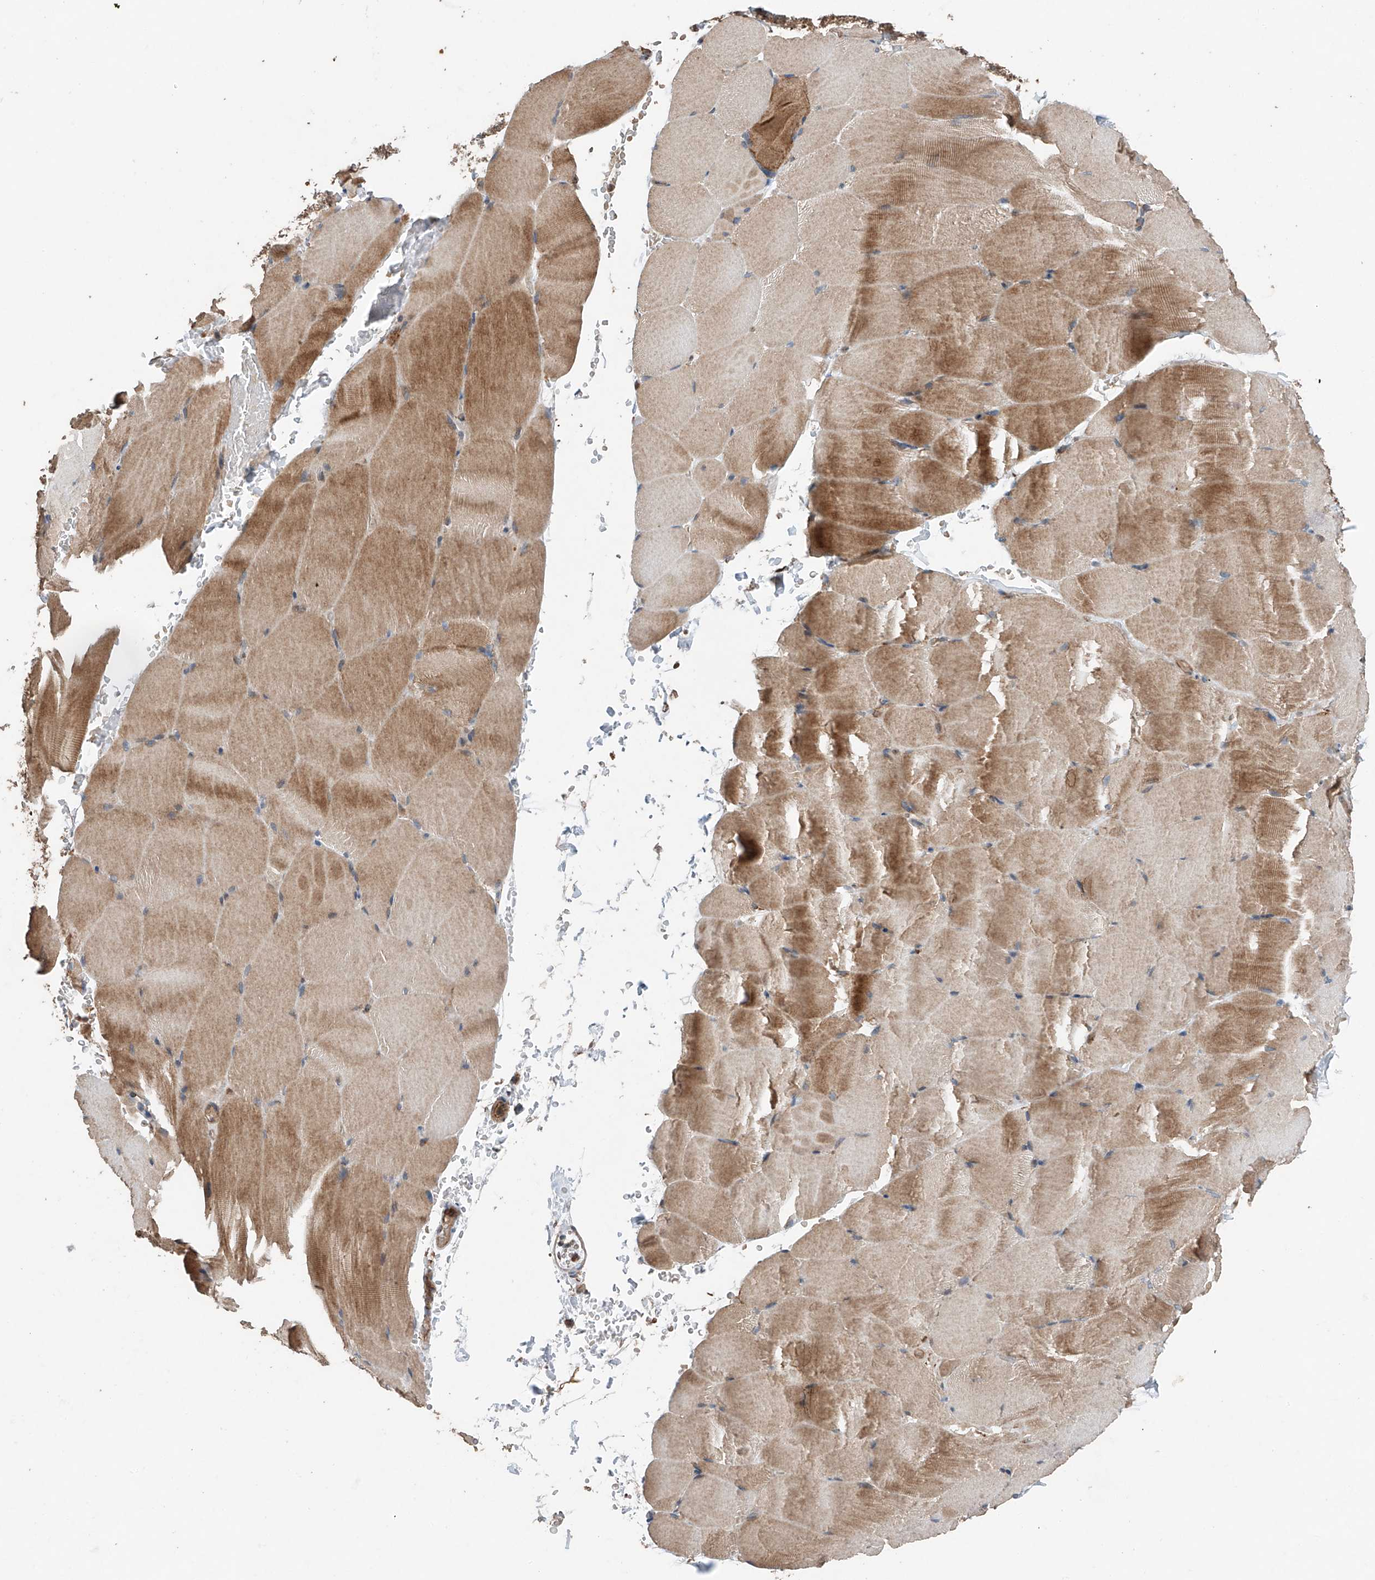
{"staining": {"intensity": "moderate", "quantity": ">75%", "location": "cytoplasmic/membranous"}, "tissue": "skeletal muscle", "cell_type": "Myocytes", "image_type": "normal", "snomed": [{"axis": "morphology", "description": "Normal tissue, NOS"}, {"axis": "topography", "description": "Skeletal muscle"}, {"axis": "topography", "description": "Parathyroid gland"}], "caption": "Benign skeletal muscle was stained to show a protein in brown. There is medium levels of moderate cytoplasmic/membranous expression in about >75% of myocytes.", "gene": "AP4B1", "patient": {"sex": "female", "age": 37}}